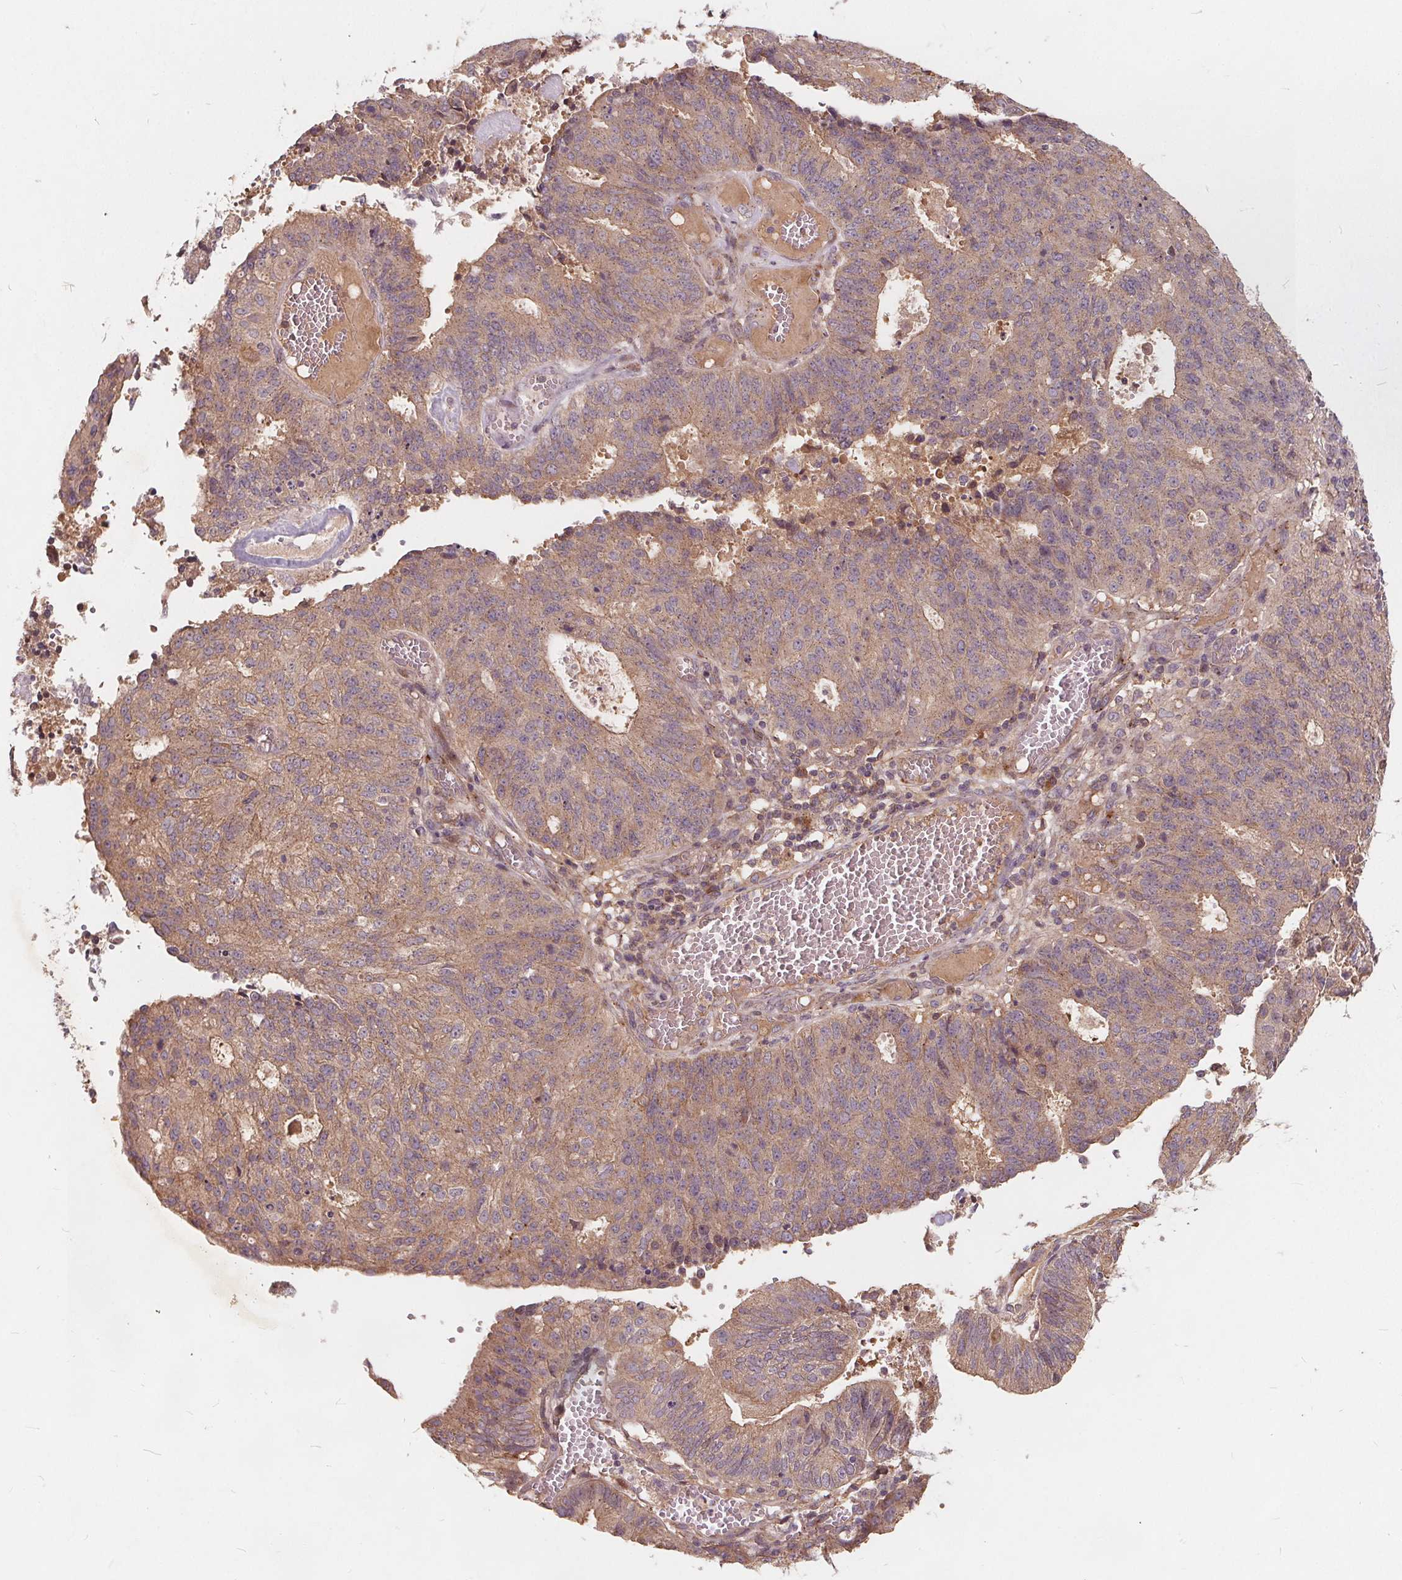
{"staining": {"intensity": "weak", "quantity": "25%-75%", "location": "cytoplasmic/membranous"}, "tissue": "endometrial cancer", "cell_type": "Tumor cells", "image_type": "cancer", "snomed": [{"axis": "morphology", "description": "Adenocarcinoma, NOS"}, {"axis": "topography", "description": "Endometrium"}], "caption": "DAB (3,3'-diaminobenzidine) immunohistochemical staining of adenocarcinoma (endometrial) exhibits weak cytoplasmic/membranous protein positivity in about 25%-75% of tumor cells.", "gene": "CSNK1G2", "patient": {"sex": "female", "age": 82}}